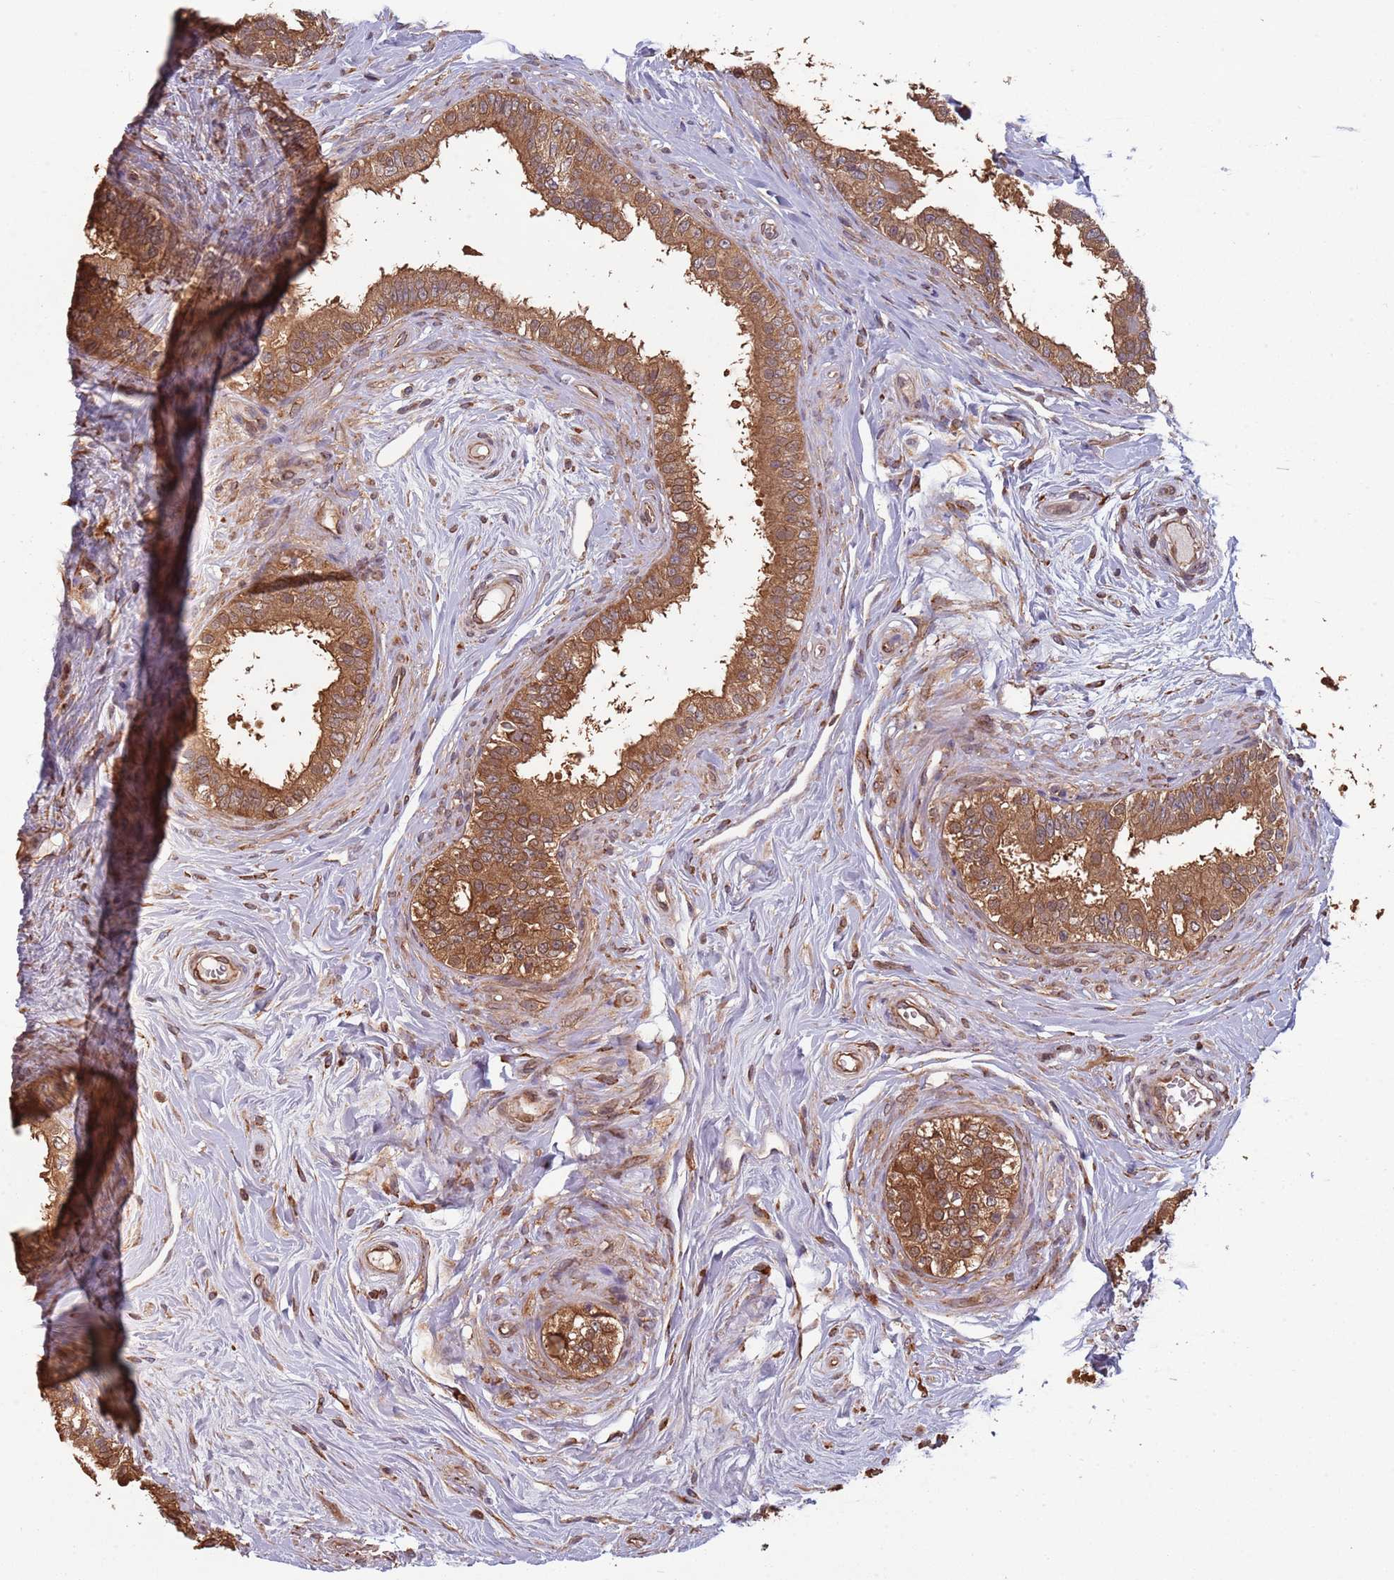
{"staining": {"intensity": "strong", "quantity": ">75%", "location": "cytoplasmic/membranous"}, "tissue": "epididymis", "cell_type": "Glandular cells", "image_type": "normal", "snomed": [{"axis": "morphology", "description": "Normal tissue, NOS"}, {"axis": "topography", "description": "Epididymis"}], "caption": "Normal epididymis was stained to show a protein in brown. There is high levels of strong cytoplasmic/membranous staining in approximately >75% of glandular cells. (IHC, brightfield microscopy, high magnification).", "gene": "COG4", "patient": {"sex": "male", "age": 33}}